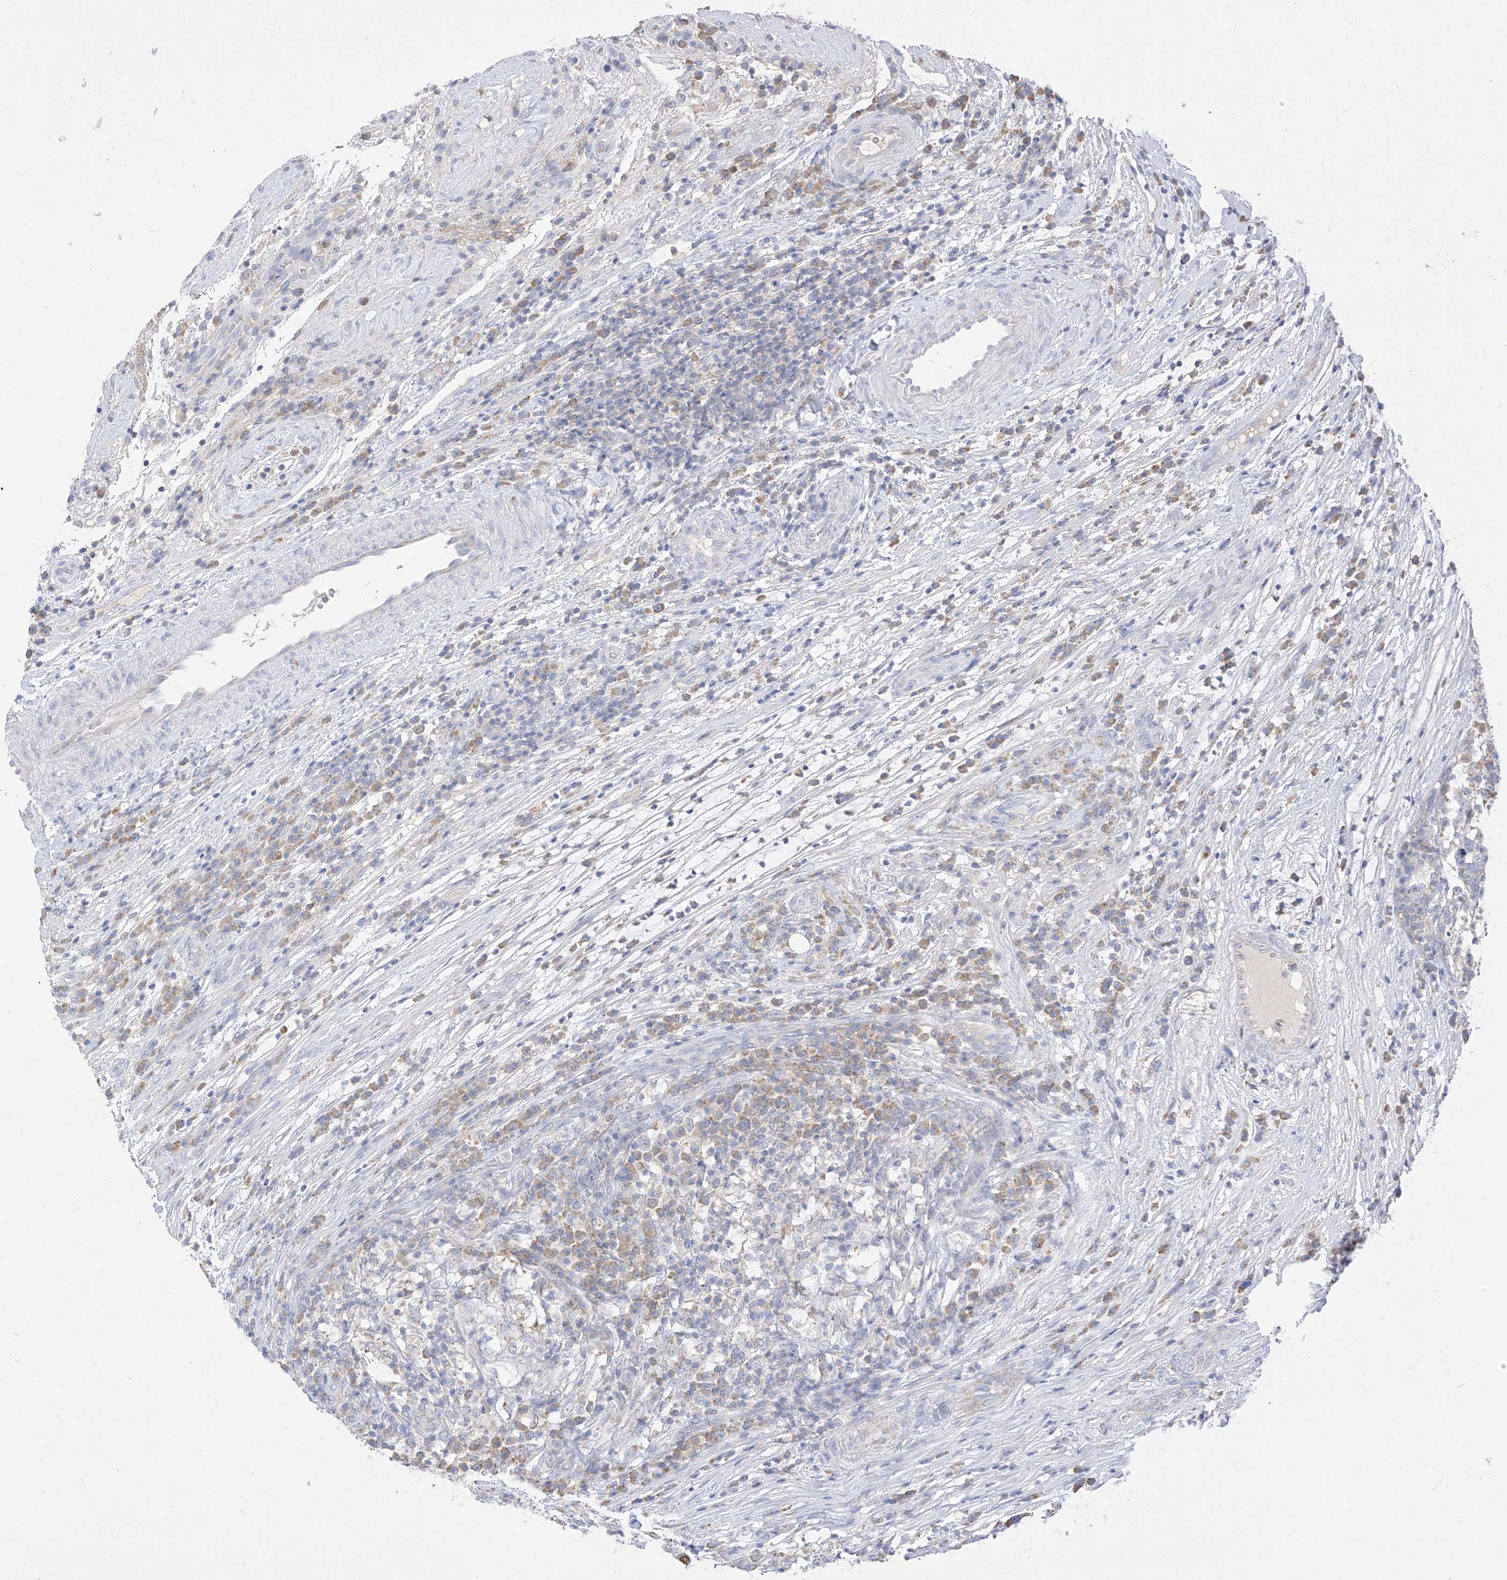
{"staining": {"intensity": "weak", "quantity": "<25%", "location": "cytoplasmic/membranous"}, "tissue": "testis cancer", "cell_type": "Tumor cells", "image_type": "cancer", "snomed": [{"axis": "morphology", "description": "Carcinoma, Embryonal, NOS"}, {"axis": "topography", "description": "Testis"}], "caption": "Immunohistochemistry of human testis cancer reveals no staining in tumor cells.", "gene": "RASA2", "patient": {"sex": "male", "age": 26}}